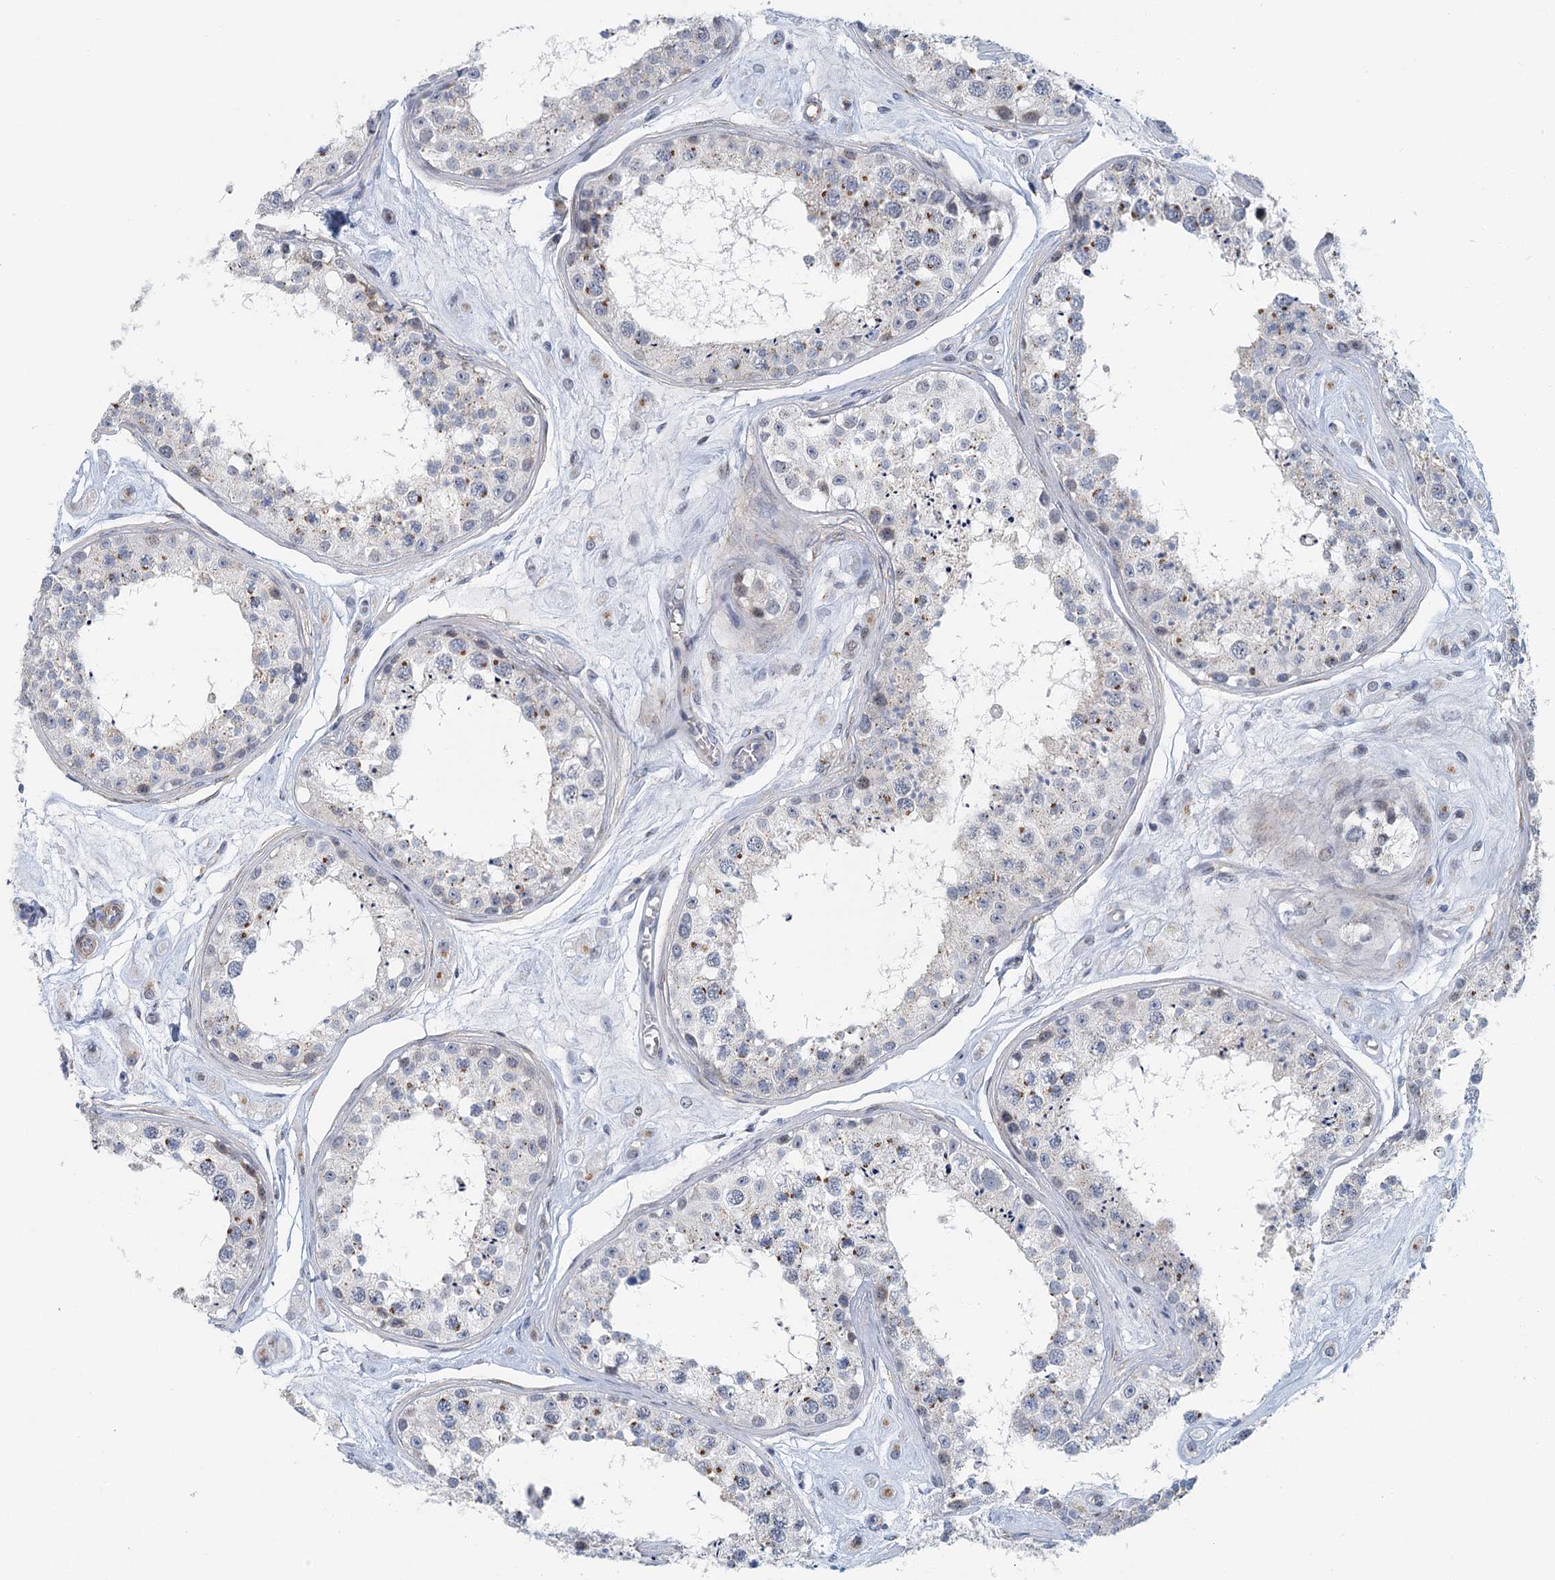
{"staining": {"intensity": "moderate", "quantity": "<25%", "location": "cytoplasmic/membranous"}, "tissue": "testis", "cell_type": "Cells in seminiferous ducts", "image_type": "normal", "snomed": [{"axis": "morphology", "description": "Normal tissue, NOS"}, {"axis": "topography", "description": "Testis"}], "caption": "Moderate cytoplasmic/membranous staining for a protein is present in about <25% of cells in seminiferous ducts of unremarkable testis using immunohistochemistry.", "gene": "ZNF527", "patient": {"sex": "male", "age": 25}}